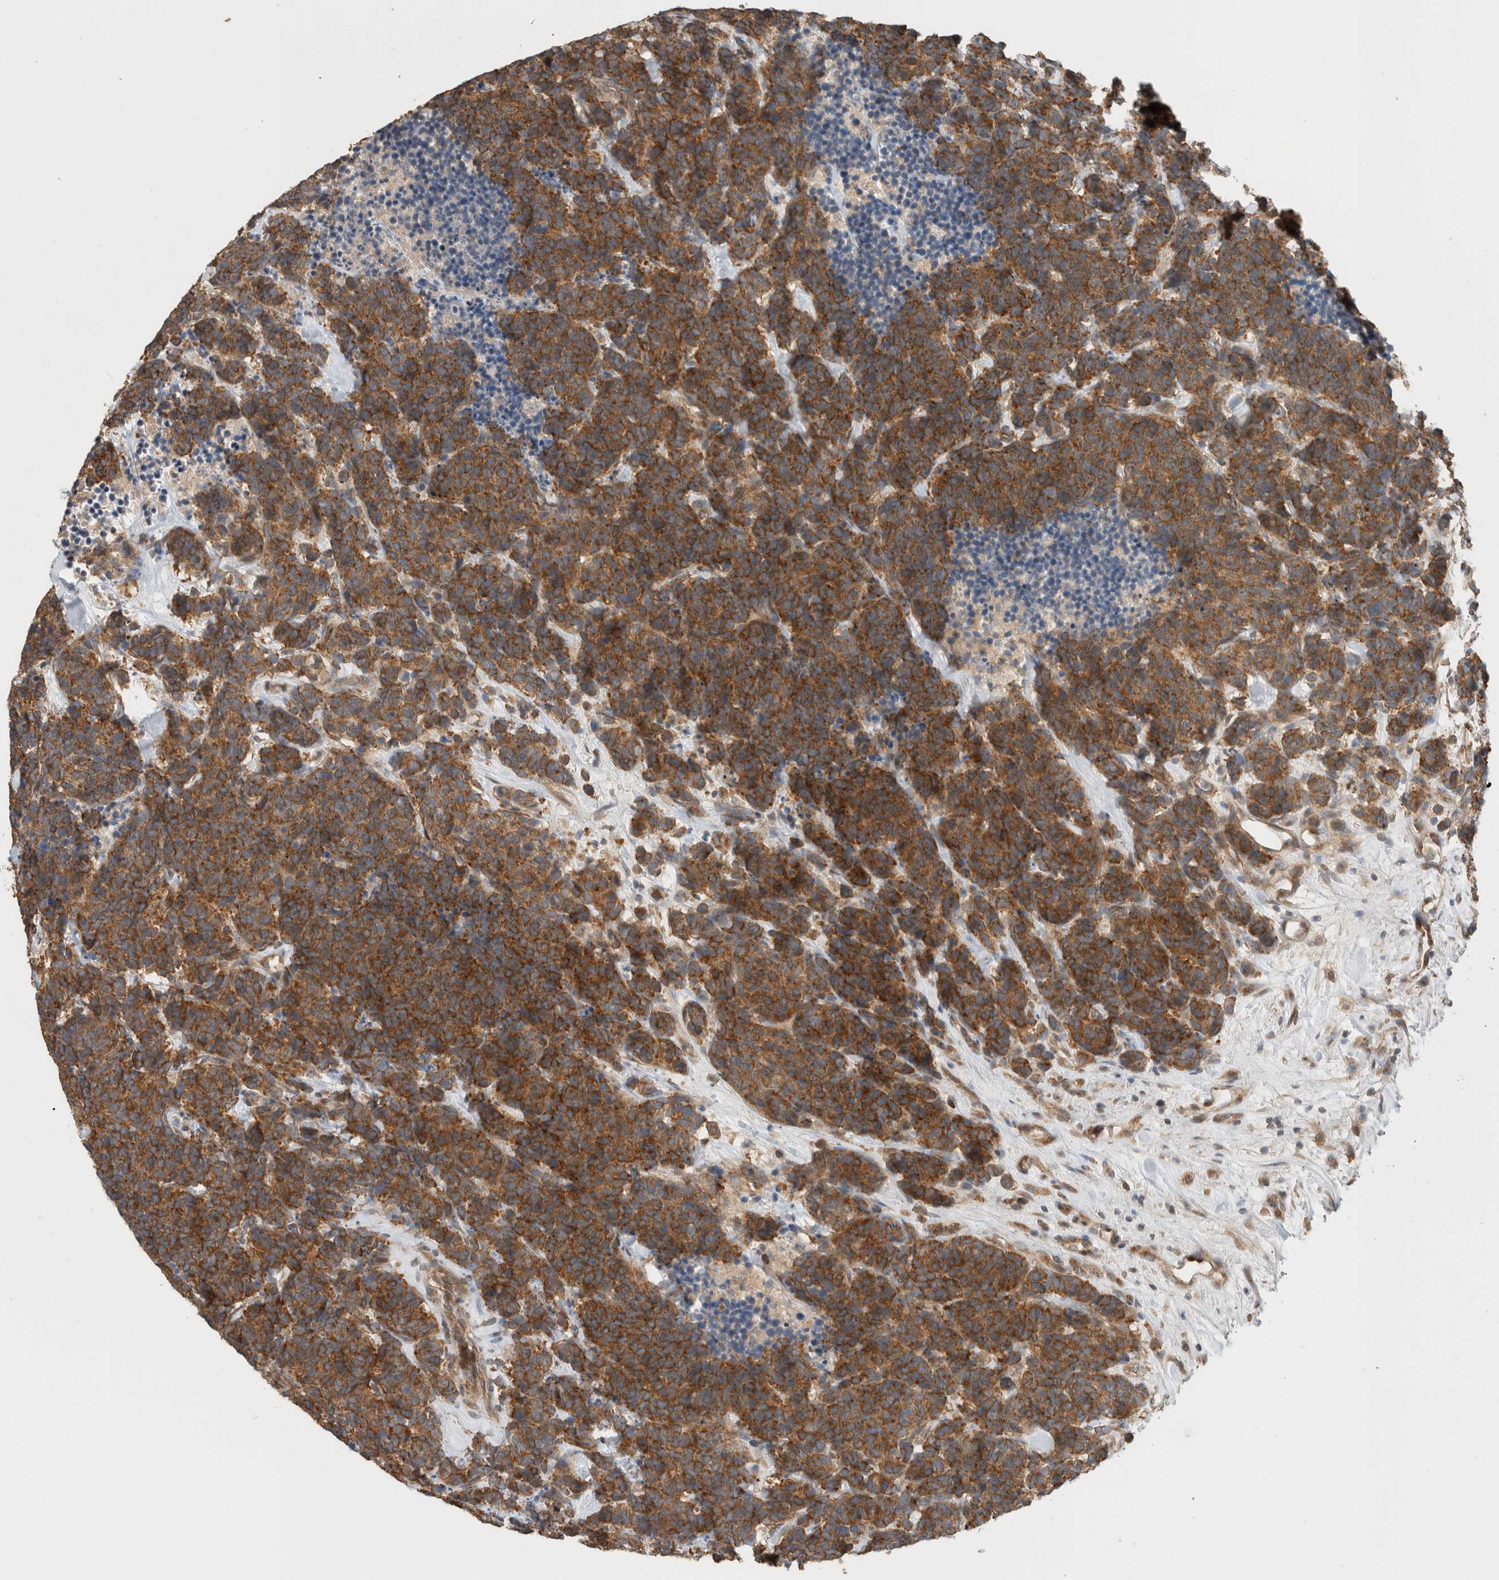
{"staining": {"intensity": "strong", "quantity": ">75%", "location": "cytoplasmic/membranous"}, "tissue": "carcinoid", "cell_type": "Tumor cells", "image_type": "cancer", "snomed": [{"axis": "morphology", "description": "Carcinoma, NOS"}, {"axis": "morphology", "description": "Carcinoid, malignant, NOS"}, {"axis": "topography", "description": "Urinary bladder"}], "caption": "Protein staining by immunohistochemistry (IHC) demonstrates strong cytoplasmic/membranous positivity in about >75% of tumor cells in carcinoid (malignant). Immunohistochemistry (ihc) stains the protein of interest in brown and the nuclei are stained blue.", "gene": "PUM1", "patient": {"sex": "male", "age": 57}}